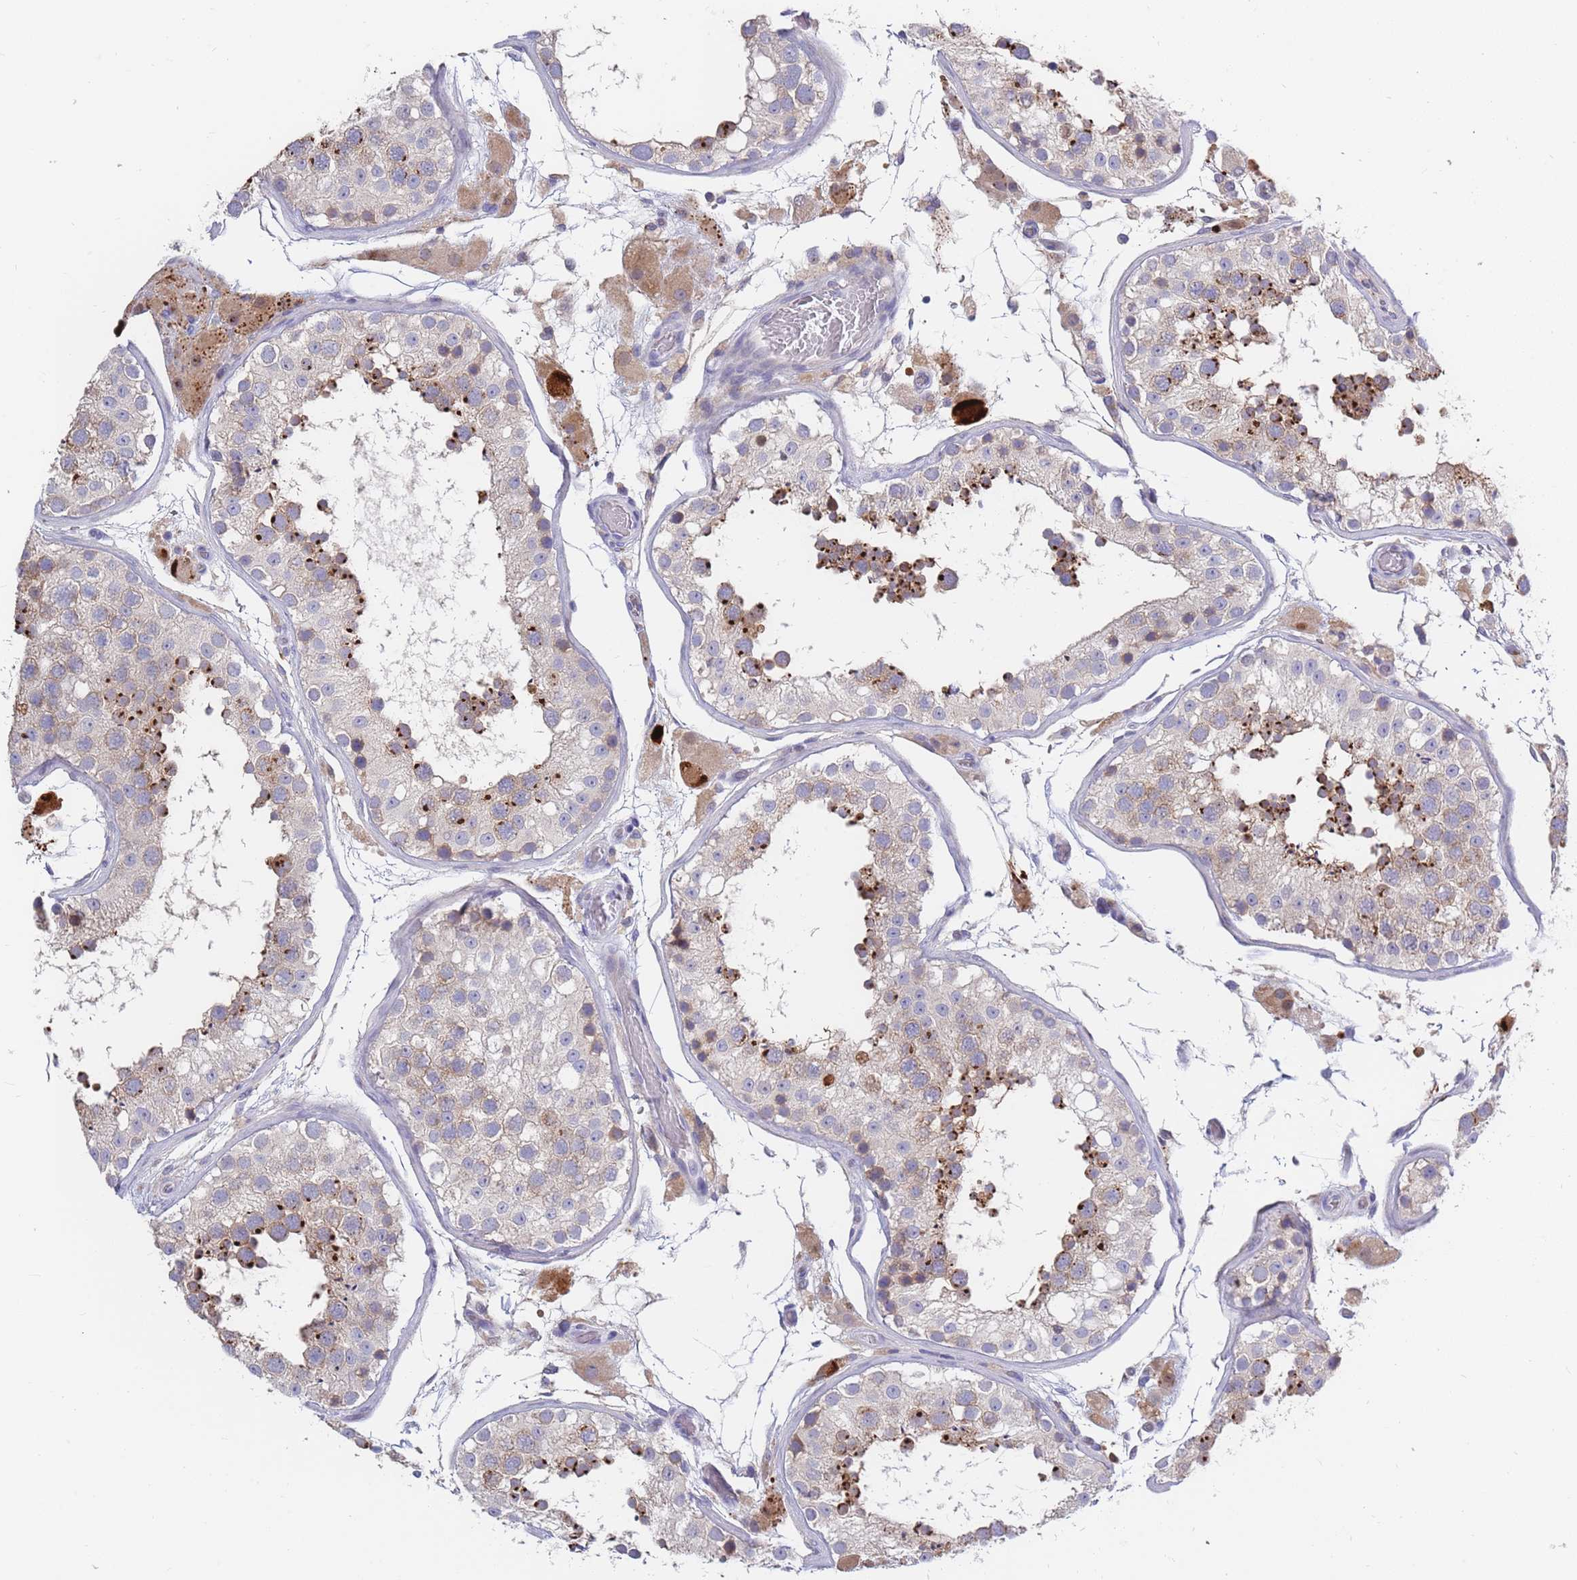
{"staining": {"intensity": "strong", "quantity": "<25%", "location": "cytoplasmic/membranous"}, "tissue": "testis", "cell_type": "Cells in seminiferous ducts", "image_type": "normal", "snomed": [{"axis": "morphology", "description": "Normal tissue, NOS"}, {"axis": "topography", "description": "Testis"}], "caption": "Immunohistochemical staining of normal testis displays strong cytoplasmic/membranous protein positivity in approximately <25% of cells in seminiferous ducts.", "gene": "BORCS5", "patient": {"sex": "male", "age": 26}}